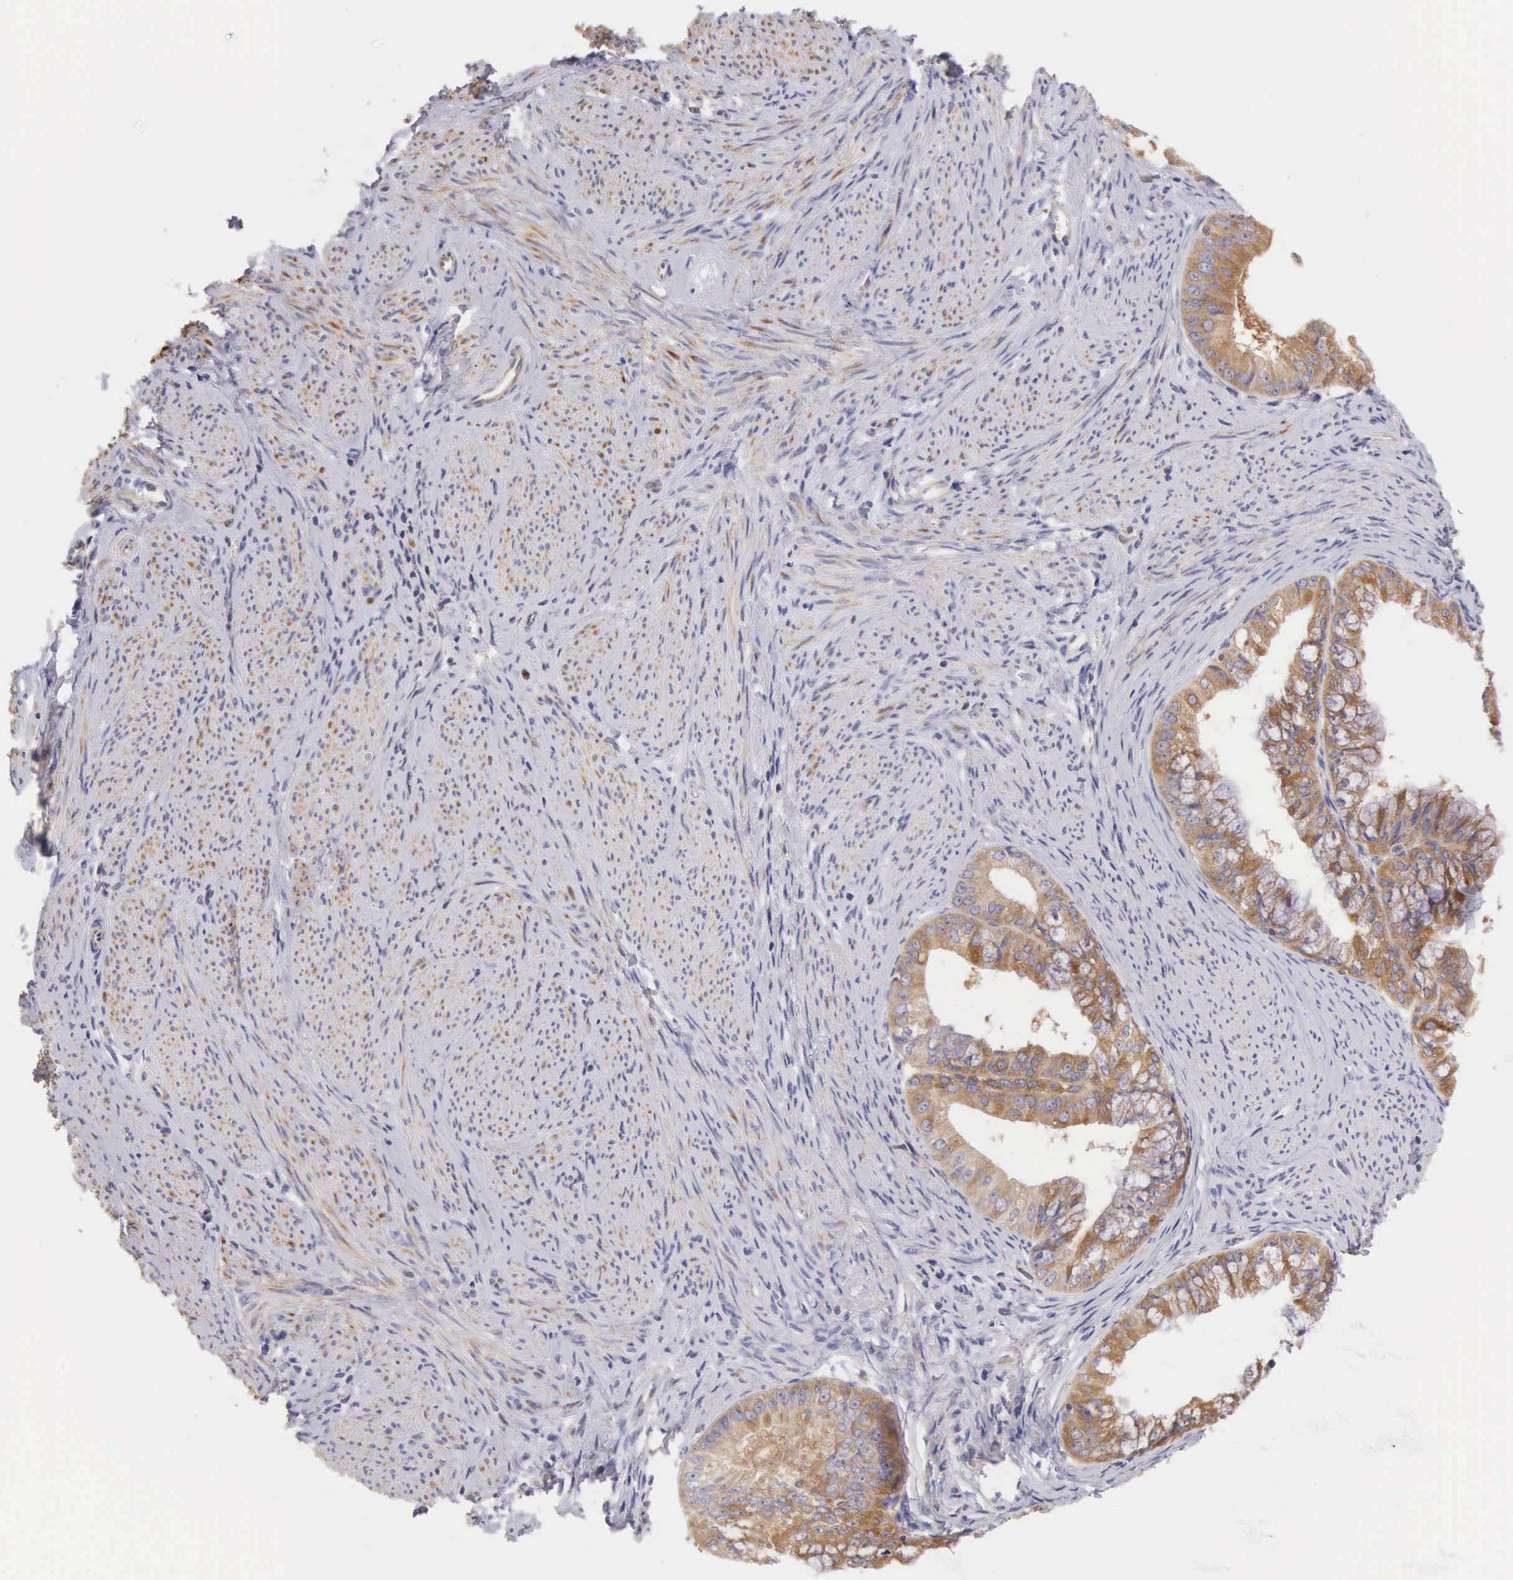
{"staining": {"intensity": "moderate", "quantity": "25%-75%", "location": "cytoplasmic/membranous"}, "tissue": "endometrial cancer", "cell_type": "Tumor cells", "image_type": "cancer", "snomed": [{"axis": "morphology", "description": "Adenocarcinoma, NOS"}, {"axis": "topography", "description": "Endometrium"}], "caption": "Immunohistochemical staining of human adenocarcinoma (endometrial) exhibits medium levels of moderate cytoplasmic/membranous protein positivity in about 25%-75% of tumor cells. (Stains: DAB (3,3'-diaminobenzidine) in brown, nuclei in blue, Microscopy: brightfield microscopy at high magnification).", "gene": "OSBPL3", "patient": {"sex": "female", "age": 76}}